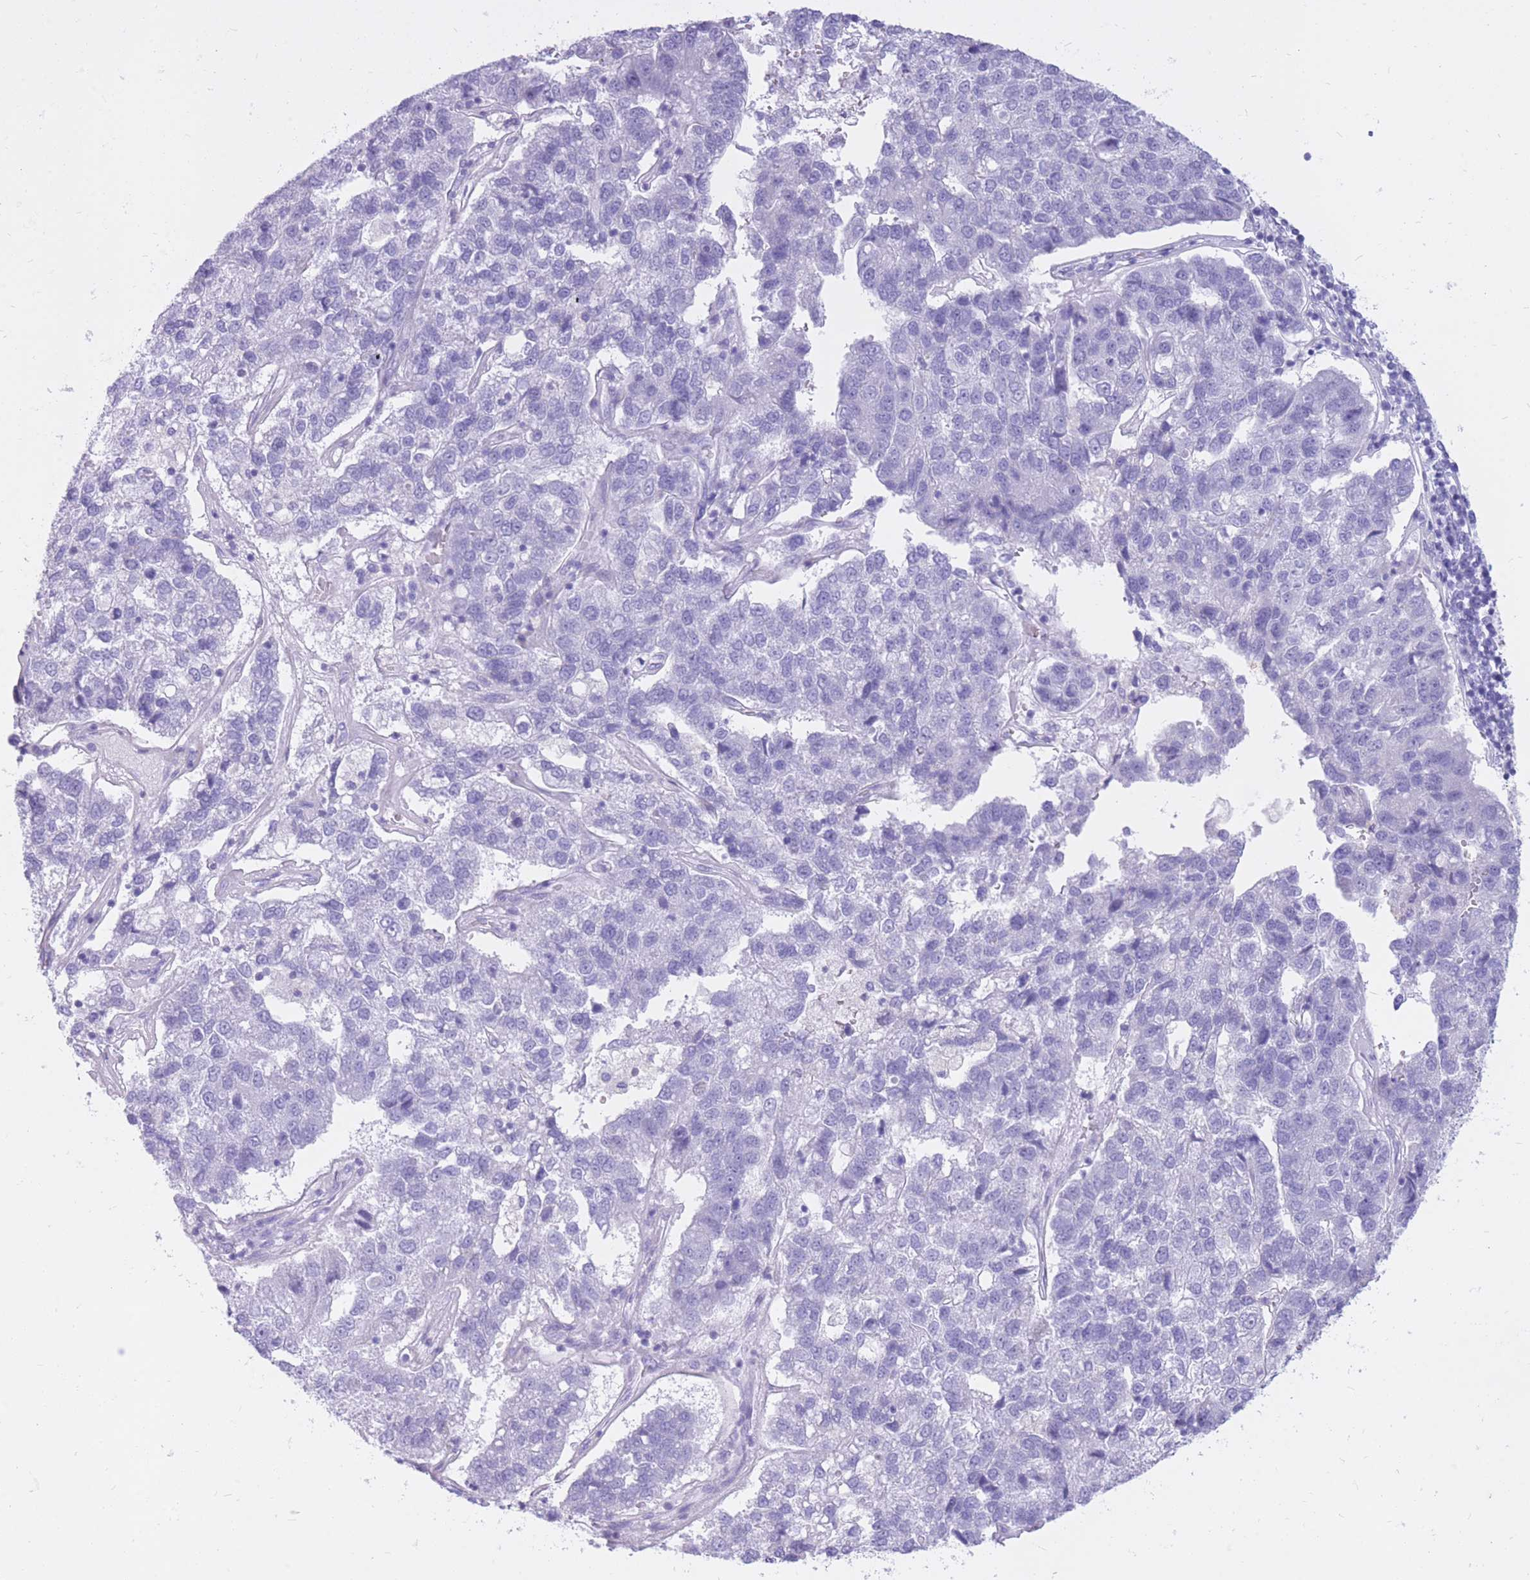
{"staining": {"intensity": "negative", "quantity": "none", "location": "none"}, "tissue": "pancreatic cancer", "cell_type": "Tumor cells", "image_type": "cancer", "snomed": [{"axis": "morphology", "description": "Adenocarcinoma, NOS"}, {"axis": "topography", "description": "Pancreas"}], "caption": "Tumor cells show no significant expression in adenocarcinoma (pancreatic).", "gene": "CYP21A2", "patient": {"sex": "female", "age": 61}}